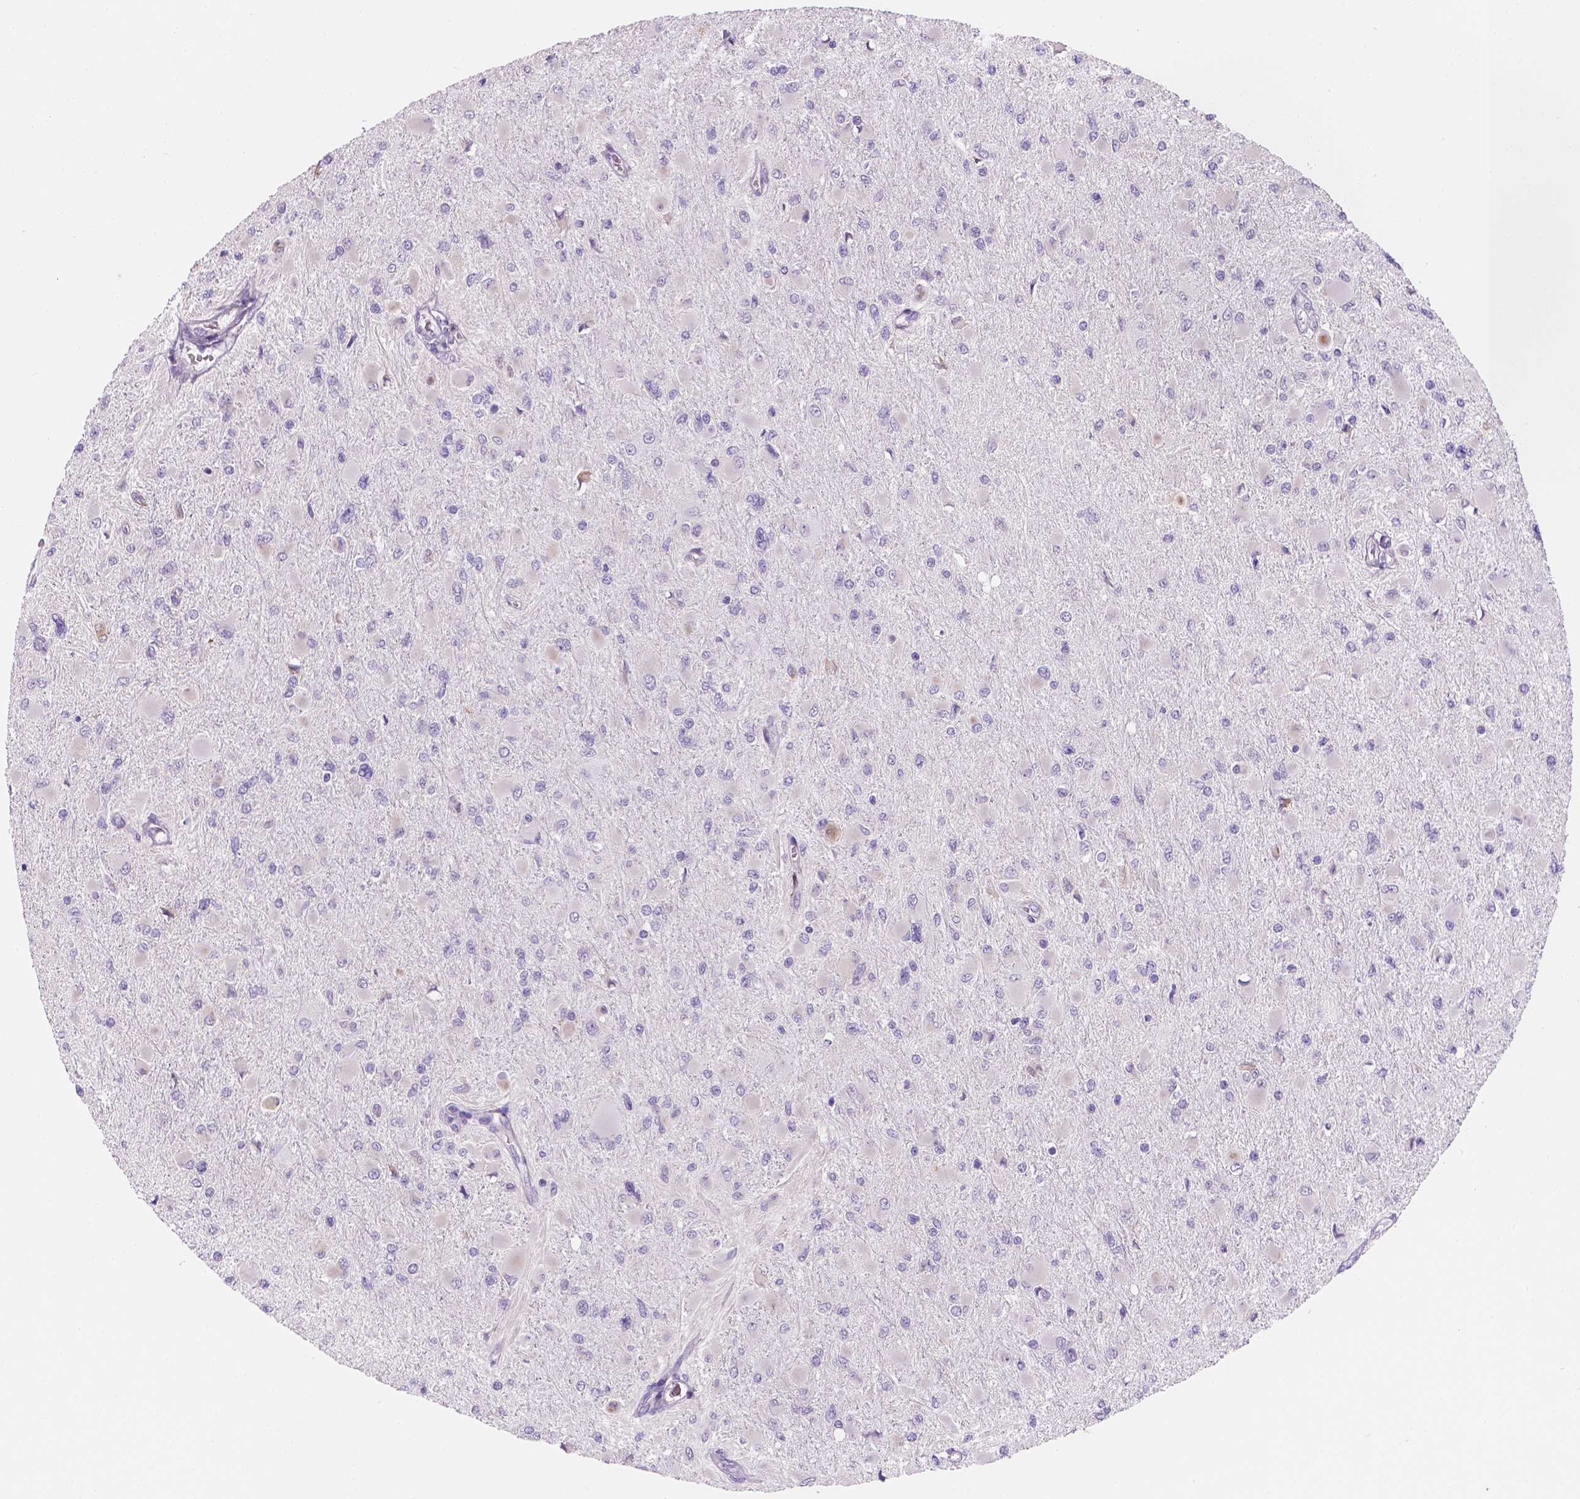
{"staining": {"intensity": "negative", "quantity": "none", "location": "none"}, "tissue": "glioma", "cell_type": "Tumor cells", "image_type": "cancer", "snomed": [{"axis": "morphology", "description": "Glioma, malignant, High grade"}, {"axis": "topography", "description": "Cerebral cortex"}], "caption": "This is a micrograph of IHC staining of glioma, which shows no expression in tumor cells. (DAB immunohistochemistry with hematoxylin counter stain).", "gene": "CES2", "patient": {"sex": "female", "age": 36}}